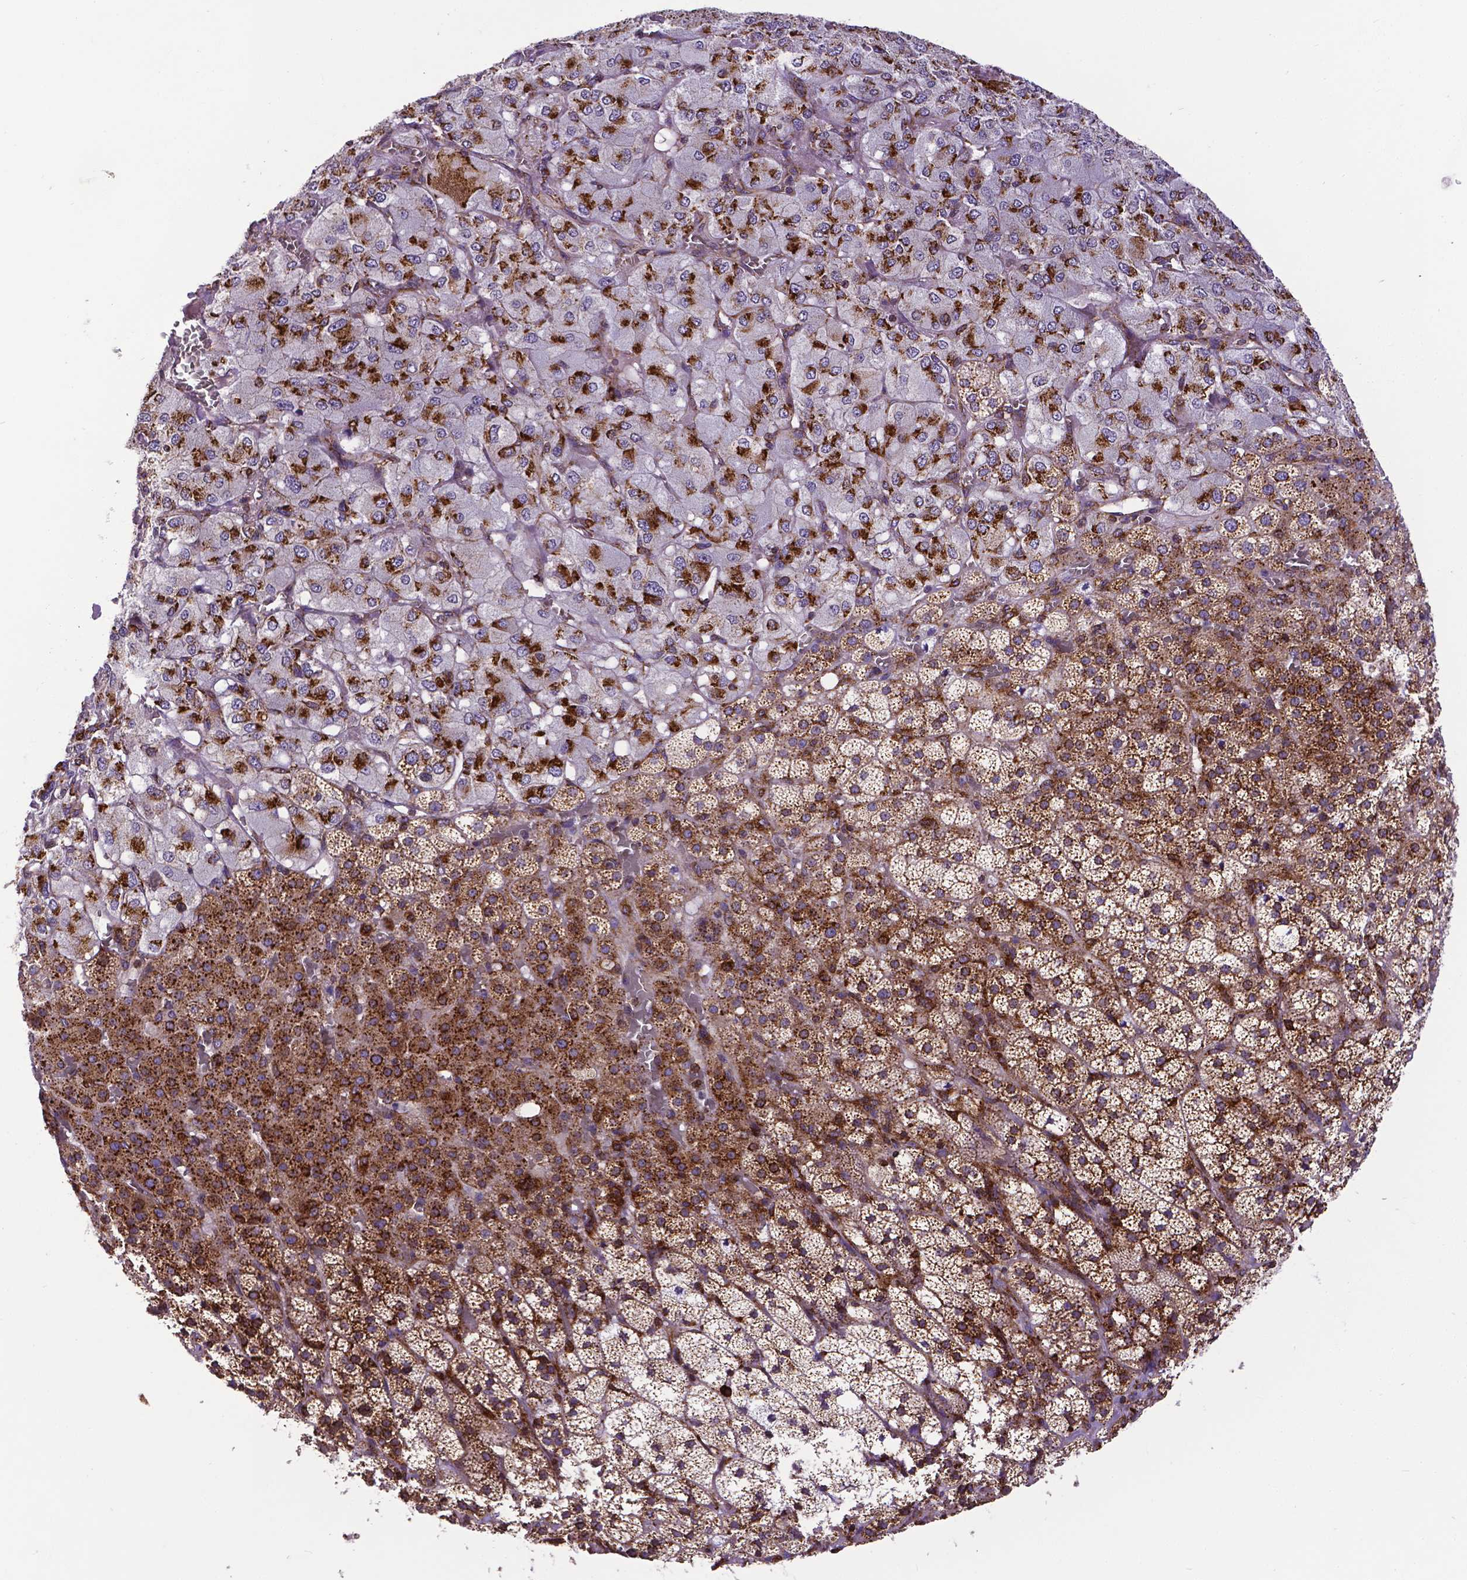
{"staining": {"intensity": "strong", "quantity": ">75%", "location": "cytoplasmic/membranous"}, "tissue": "adrenal gland", "cell_type": "Glandular cells", "image_type": "normal", "snomed": [{"axis": "morphology", "description": "Normal tissue, NOS"}, {"axis": "topography", "description": "Adrenal gland"}], "caption": "The photomicrograph reveals immunohistochemical staining of benign adrenal gland. There is strong cytoplasmic/membranous expression is seen in approximately >75% of glandular cells.", "gene": "MTDH", "patient": {"sex": "female", "age": 60}}